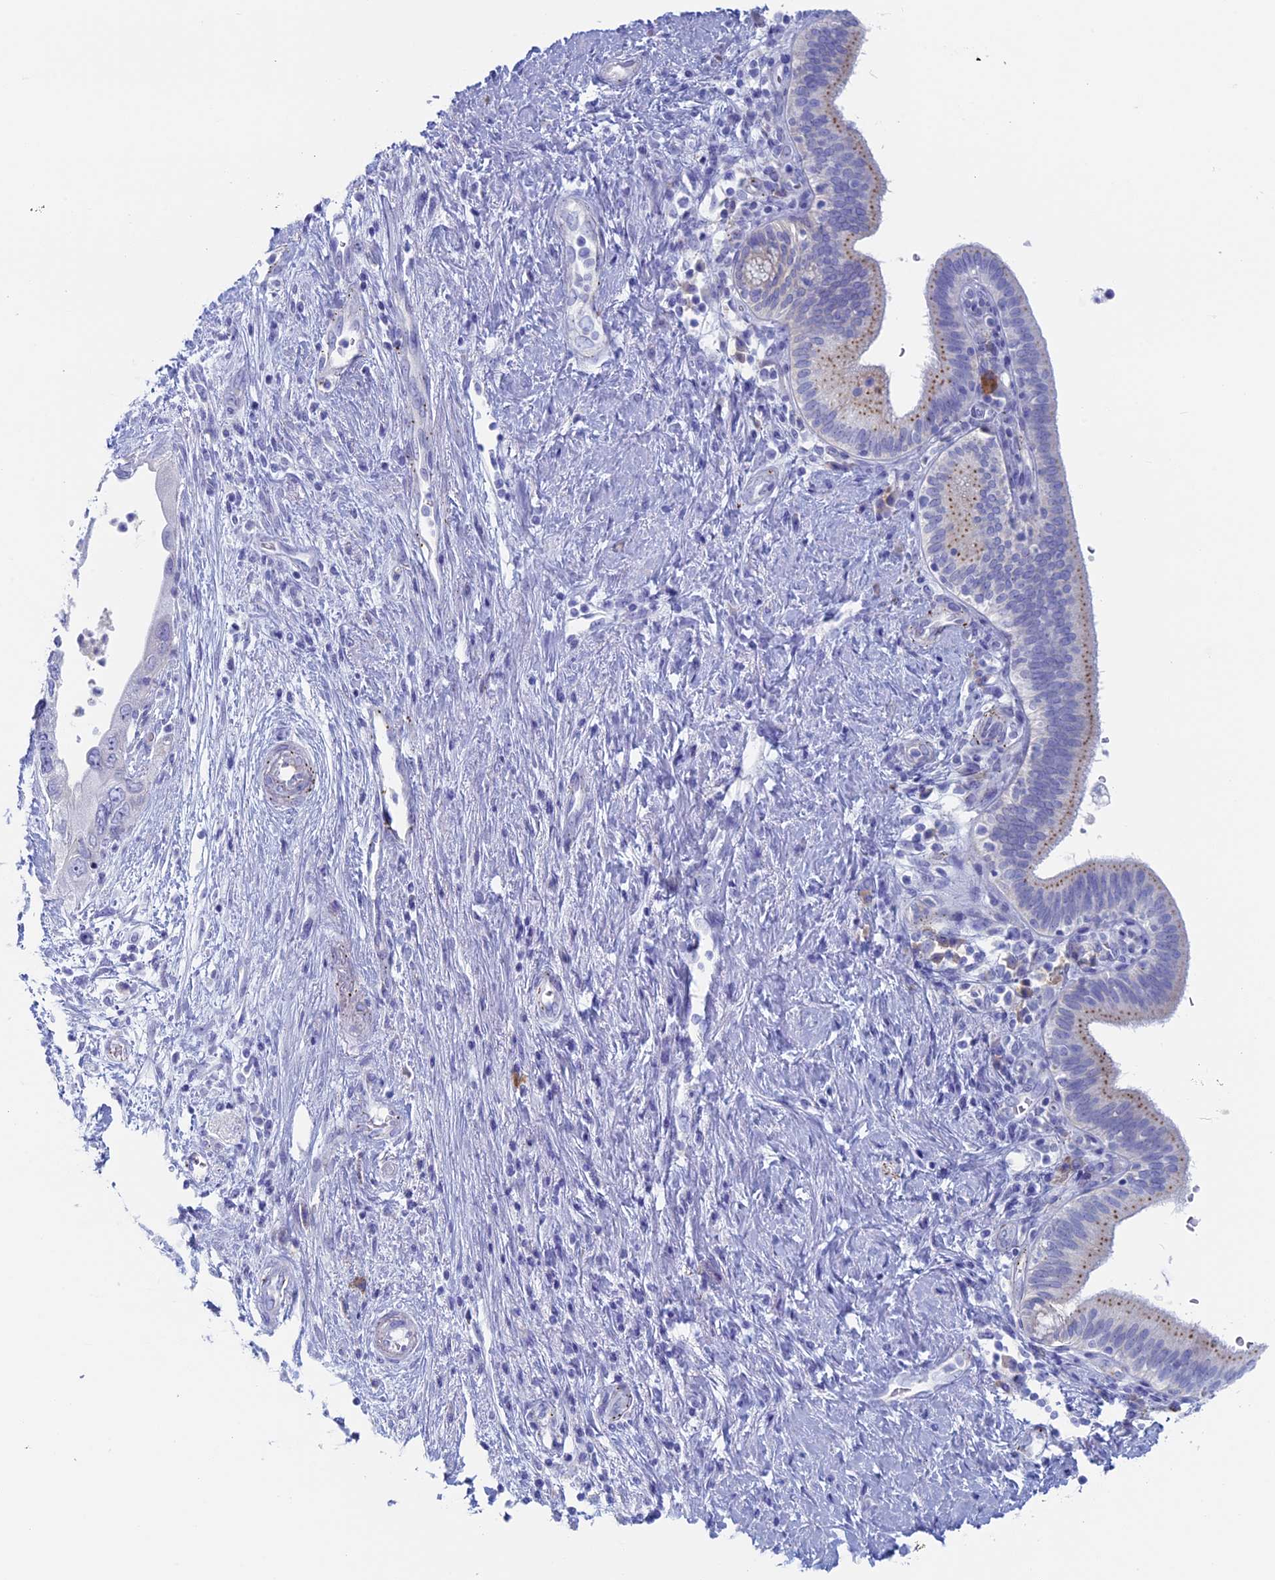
{"staining": {"intensity": "negative", "quantity": "none", "location": "none"}, "tissue": "pancreatic cancer", "cell_type": "Tumor cells", "image_type": "cancer", "snomed": [{"axis": "morphology", "description": "Adenocarcinoma, NOS"}, {"axis": "topography", "description": "Pancreas"}], "caption": "This is an immunohistochemistry (IHC) photomicrograph of human adenocarcinoma (pancreatic). There is no positivity in tumor cells.", "gene": "MAGEB6", "patient": {"sex": "female", "age": 73}}